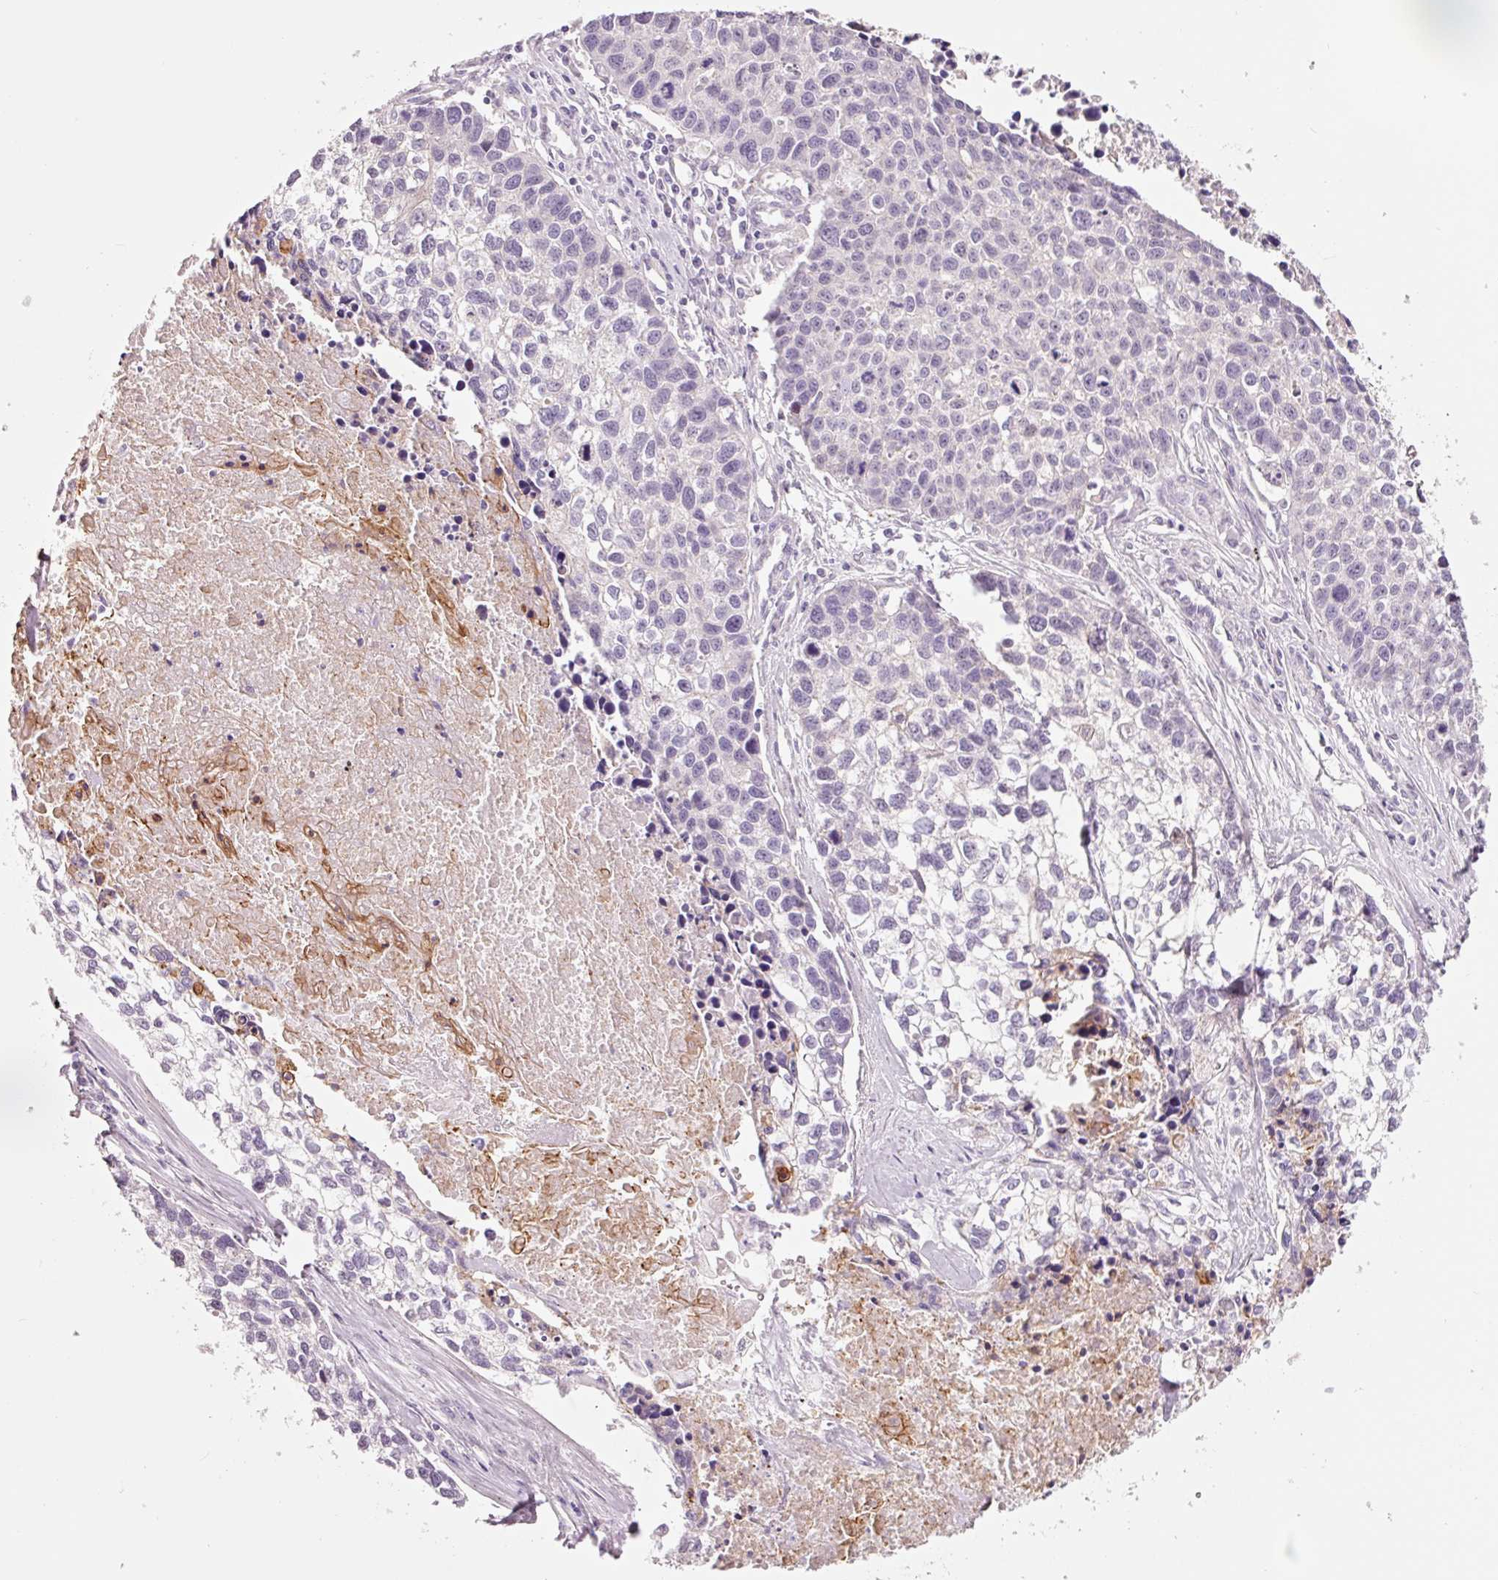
{"staining": {"intensity": "negative", "quantity": "none", "location": "none"}, "tissue": "lung cancer", "cell_type": "Tumor cells", "image_type": "cancer", "snomed": [{"axis": "morphology", "description": "Squamous cell carcinoma, NOS"}, {"axis": "topography", "description": "Lung"}], "caption": "There is no significant expression in tumor cells of lung cancer (squamous cell carcinoma).", "gene": "DAPP1", "patient": {"sex": "male", "age": 74}}